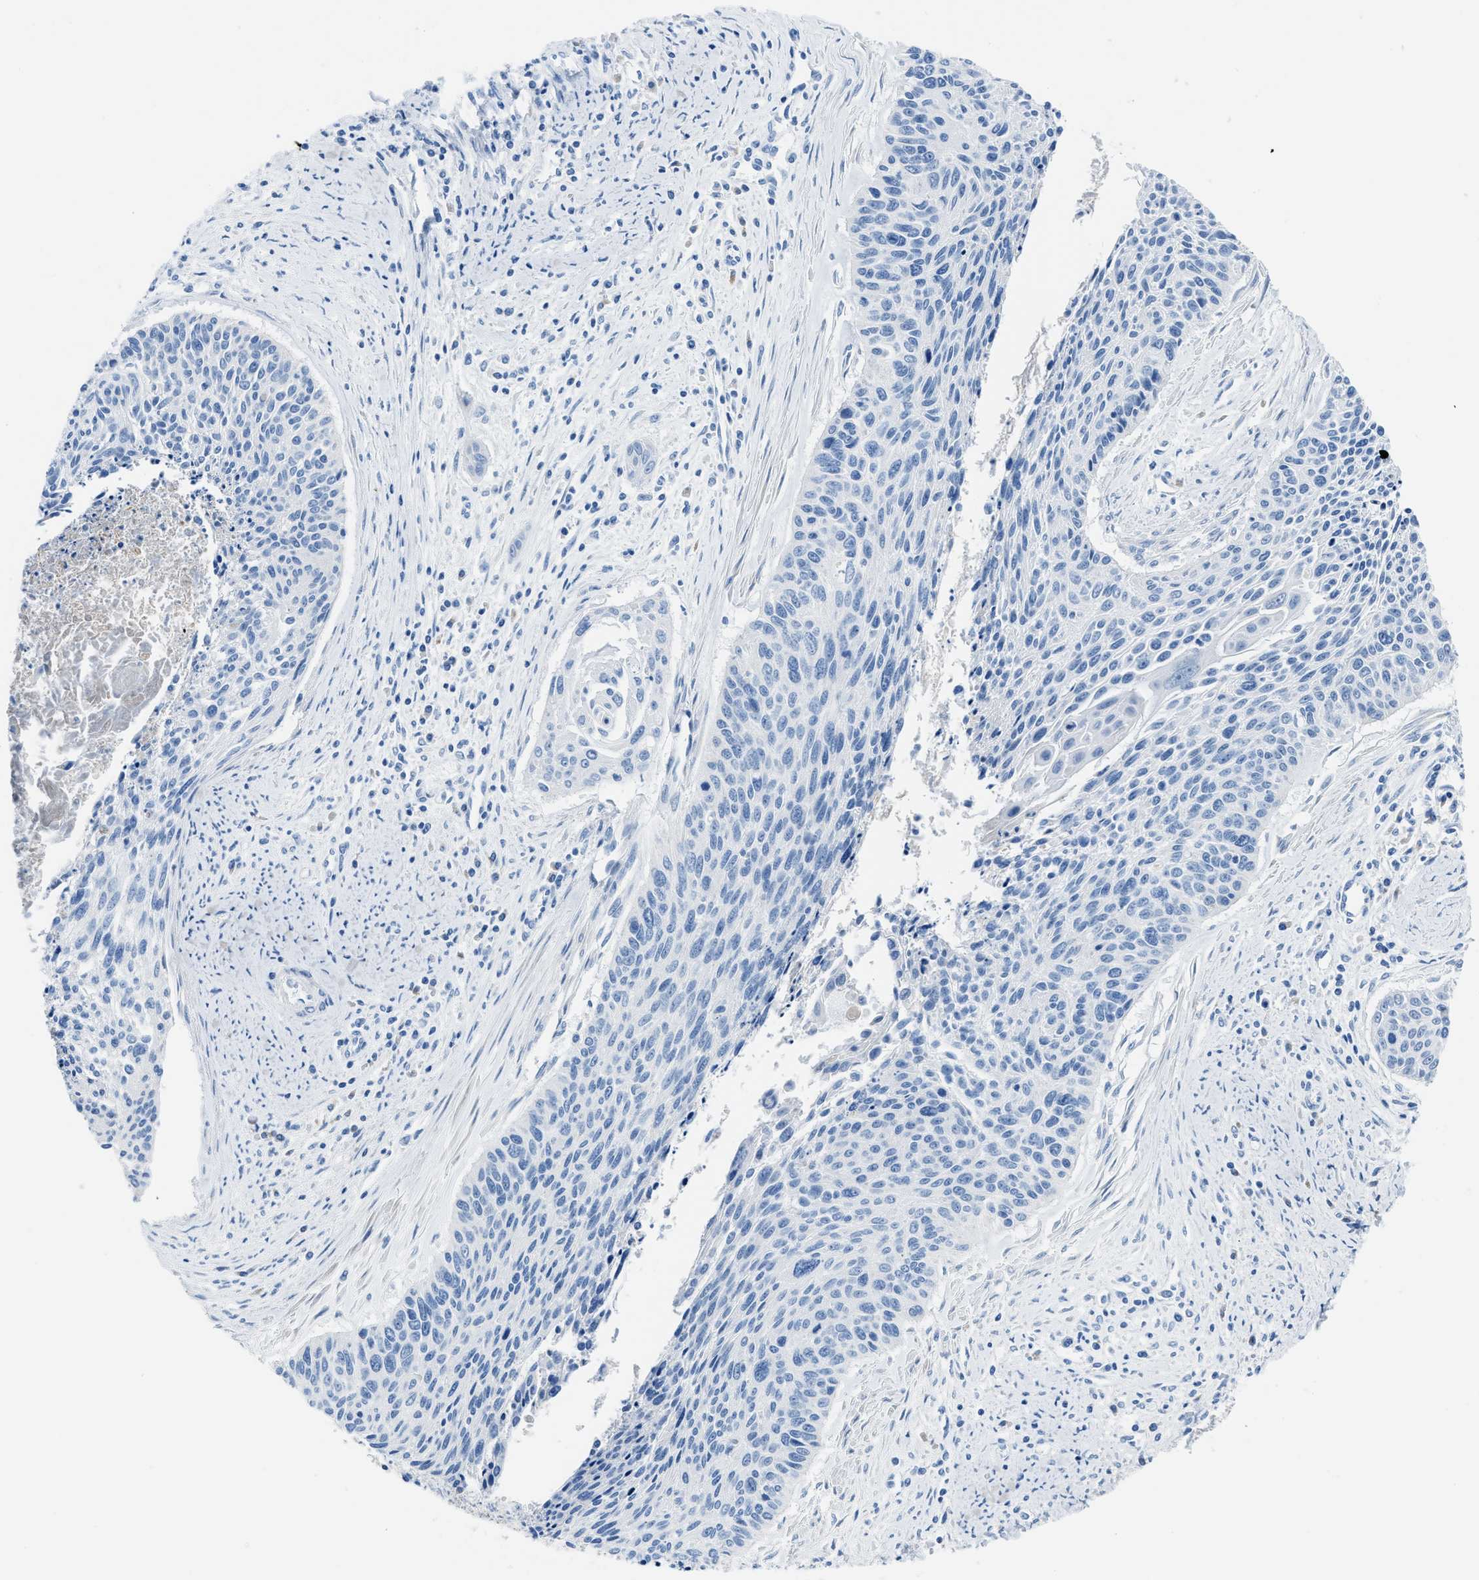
{"staining": {"intensity": "negative", "quantity": "none", "location": "none"}, "tissue": "cervical cancer", "cell_type": "Tumor cells", "image_type": "cancer", "snomed": [{"axis": "morphology", "description": "Squamous cell carcinoma, NOS"}, {"axis": "topography", "description": "Cervix"}], "caption": "Immunohistochemistry of human cervical cancer (squamous cell carcinoma) exhibits no staining in tumor cells. The staining was performed using DAB to visualize the protein expression in brown, while the nuclei were stained in blue with hematoxylin (Magnification: 20x).", "gene": "ETFB", "patient": {"sex": "female", "age": 55}}